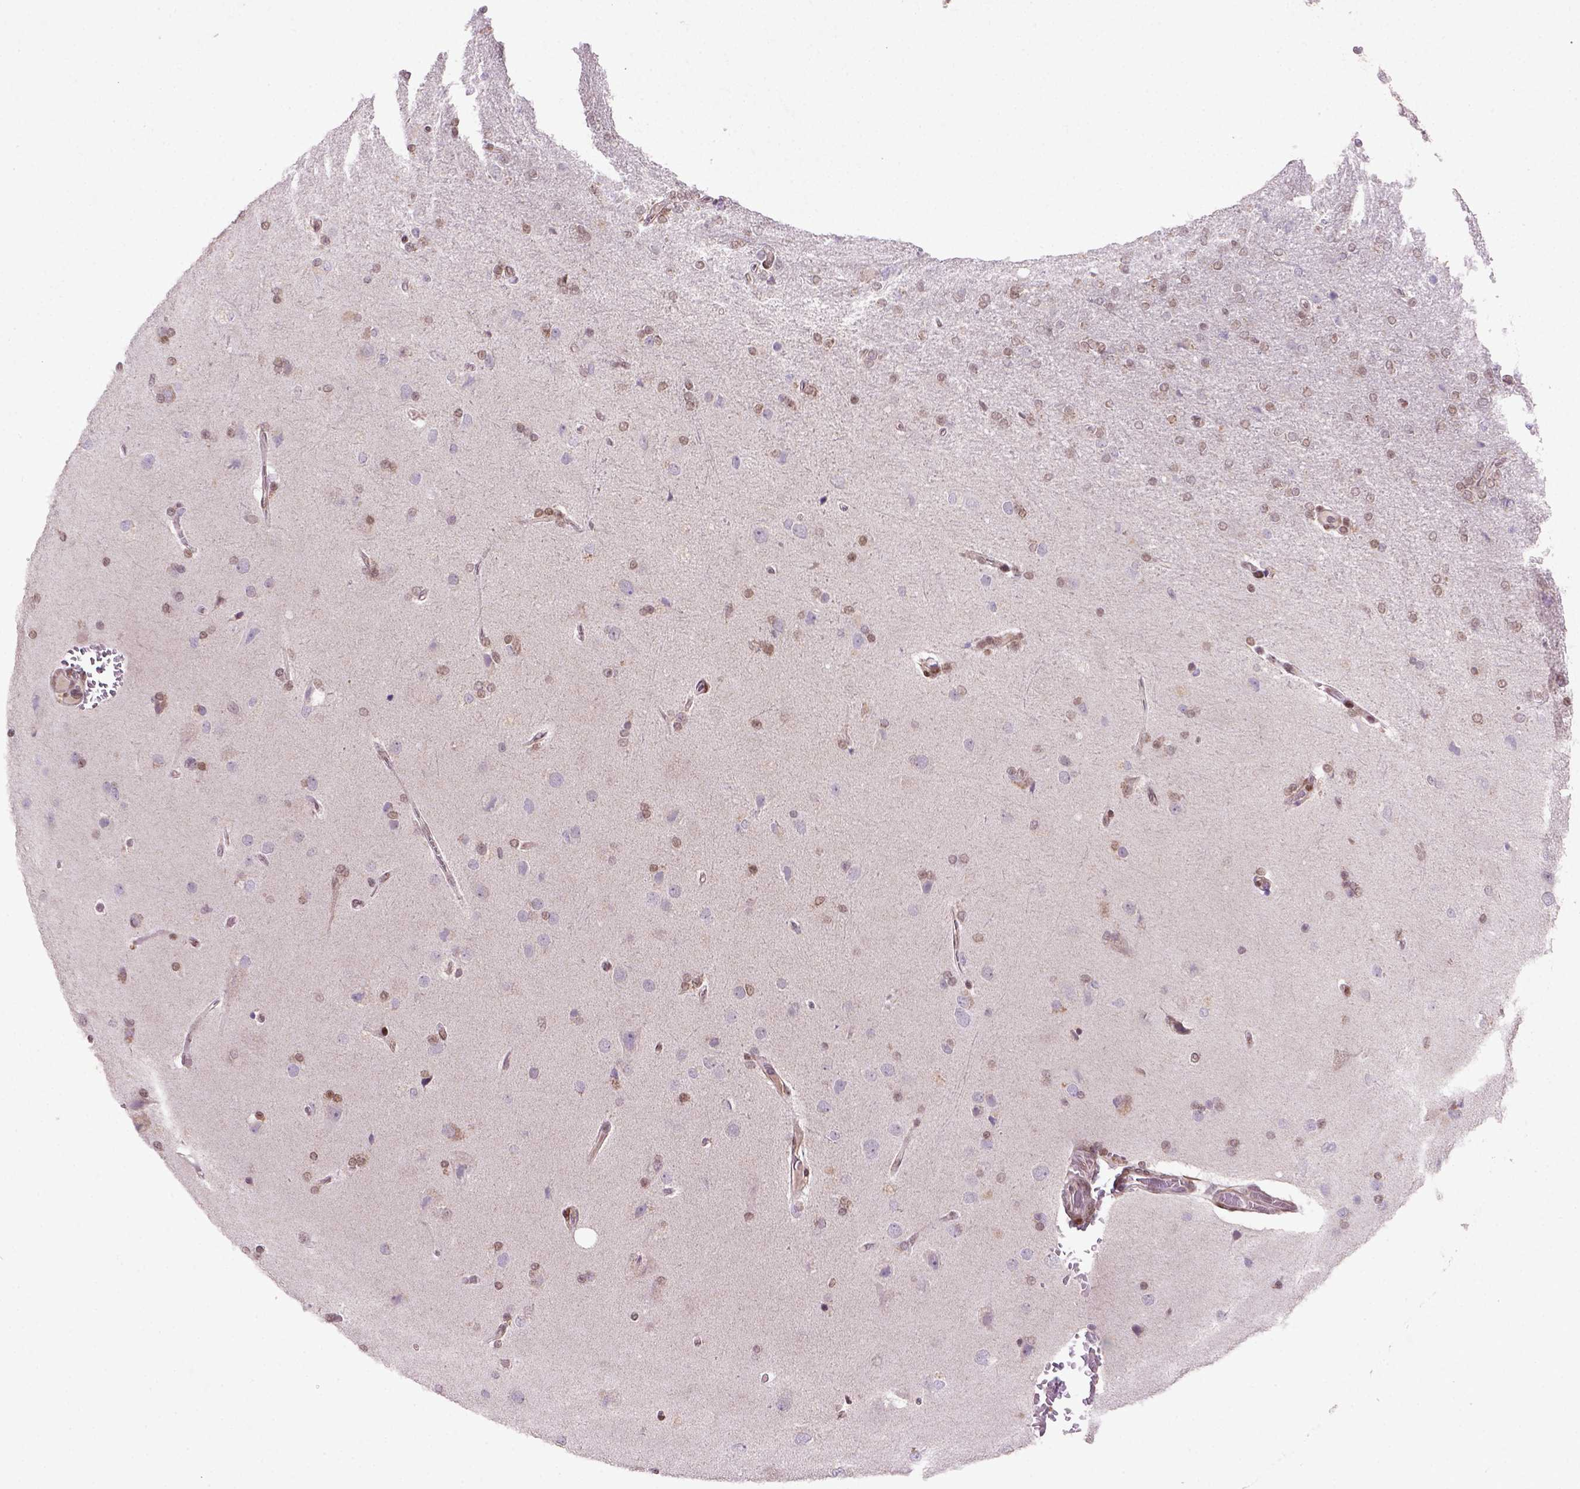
{"staining": {"intensity": "weak", "quantity": ">75%", "location": "nuclear"}, "tissue": "glioma", "cell_type": "Tumor cells", "image_type": "cancer", "snomed": [{"axis": "morphology", "description": "Glioma, malignant, High grade"}, {"axis": "topography", "description": "Cerebral cortex"}], "caption": "Glioma stained with immunohistochemistry (IHC) reveals weak nuclear expression in approximately >75% of tumor cells.", "gene": "MGMT", "patient": {"sex": "male", "age": 70}}